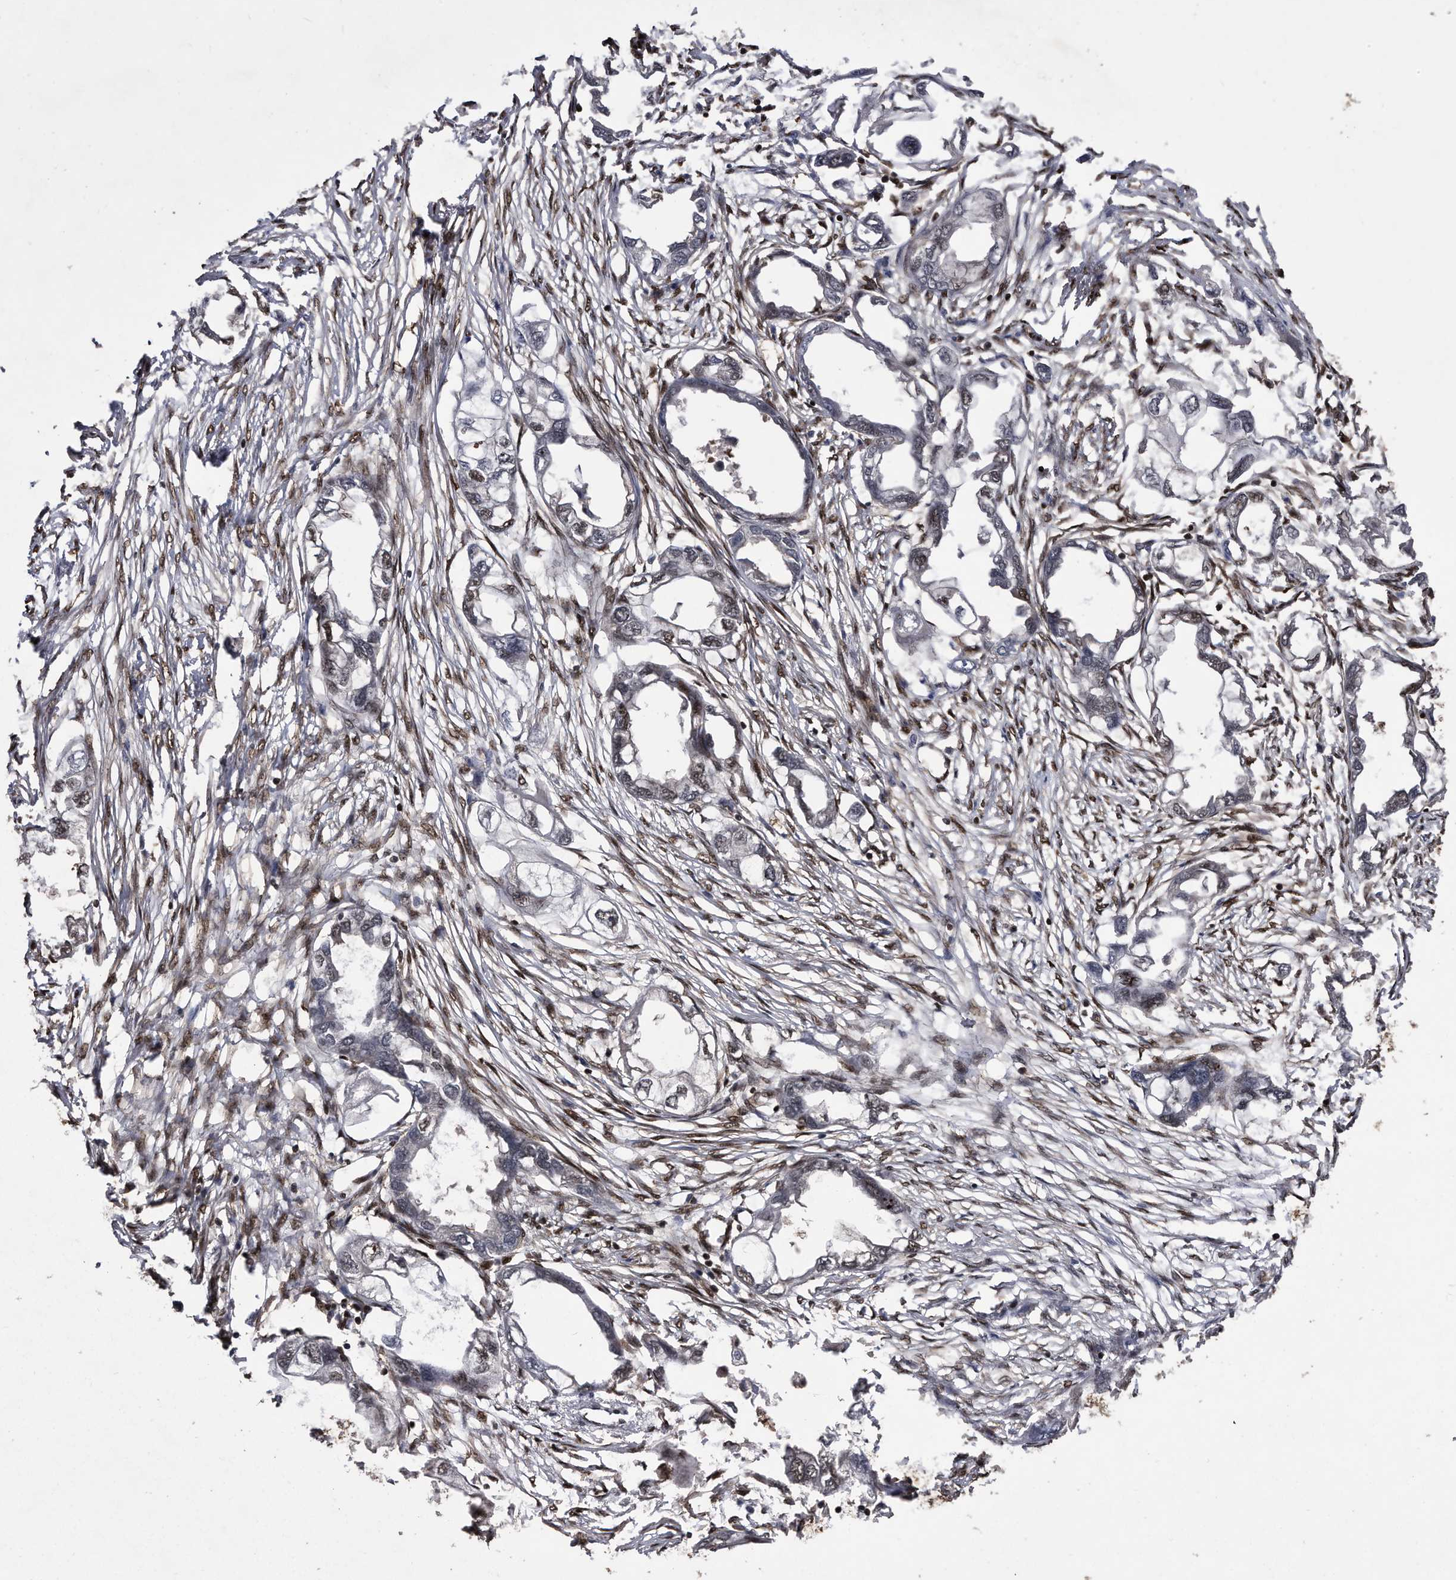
{"staining": {"intensity": "weak", "quantity": "<25%", "location": "nuclear"}, "tissue": "endometrial cancer", "cell_type": "Tumor cells", "image_type": "cancer", "snomed": [{"axis": "morphology", "description": "Adenocarcinoma, NOS"}, {"axis": "morphology", "description": "Adenocarcinoma, metastatic, NOS"}, {"axis": "topography", "description": "Adipose tissue"}, {"axis": "topography", "description": "Endometrium"}], "caption": "This is a image of immunohistochemistry staining of endometrial cancer, which shows no positivity in tumor cells. Nuclei are stained in blue.", "gene": "RAD23B", "patient": {"sex": "female", "age": 67}}